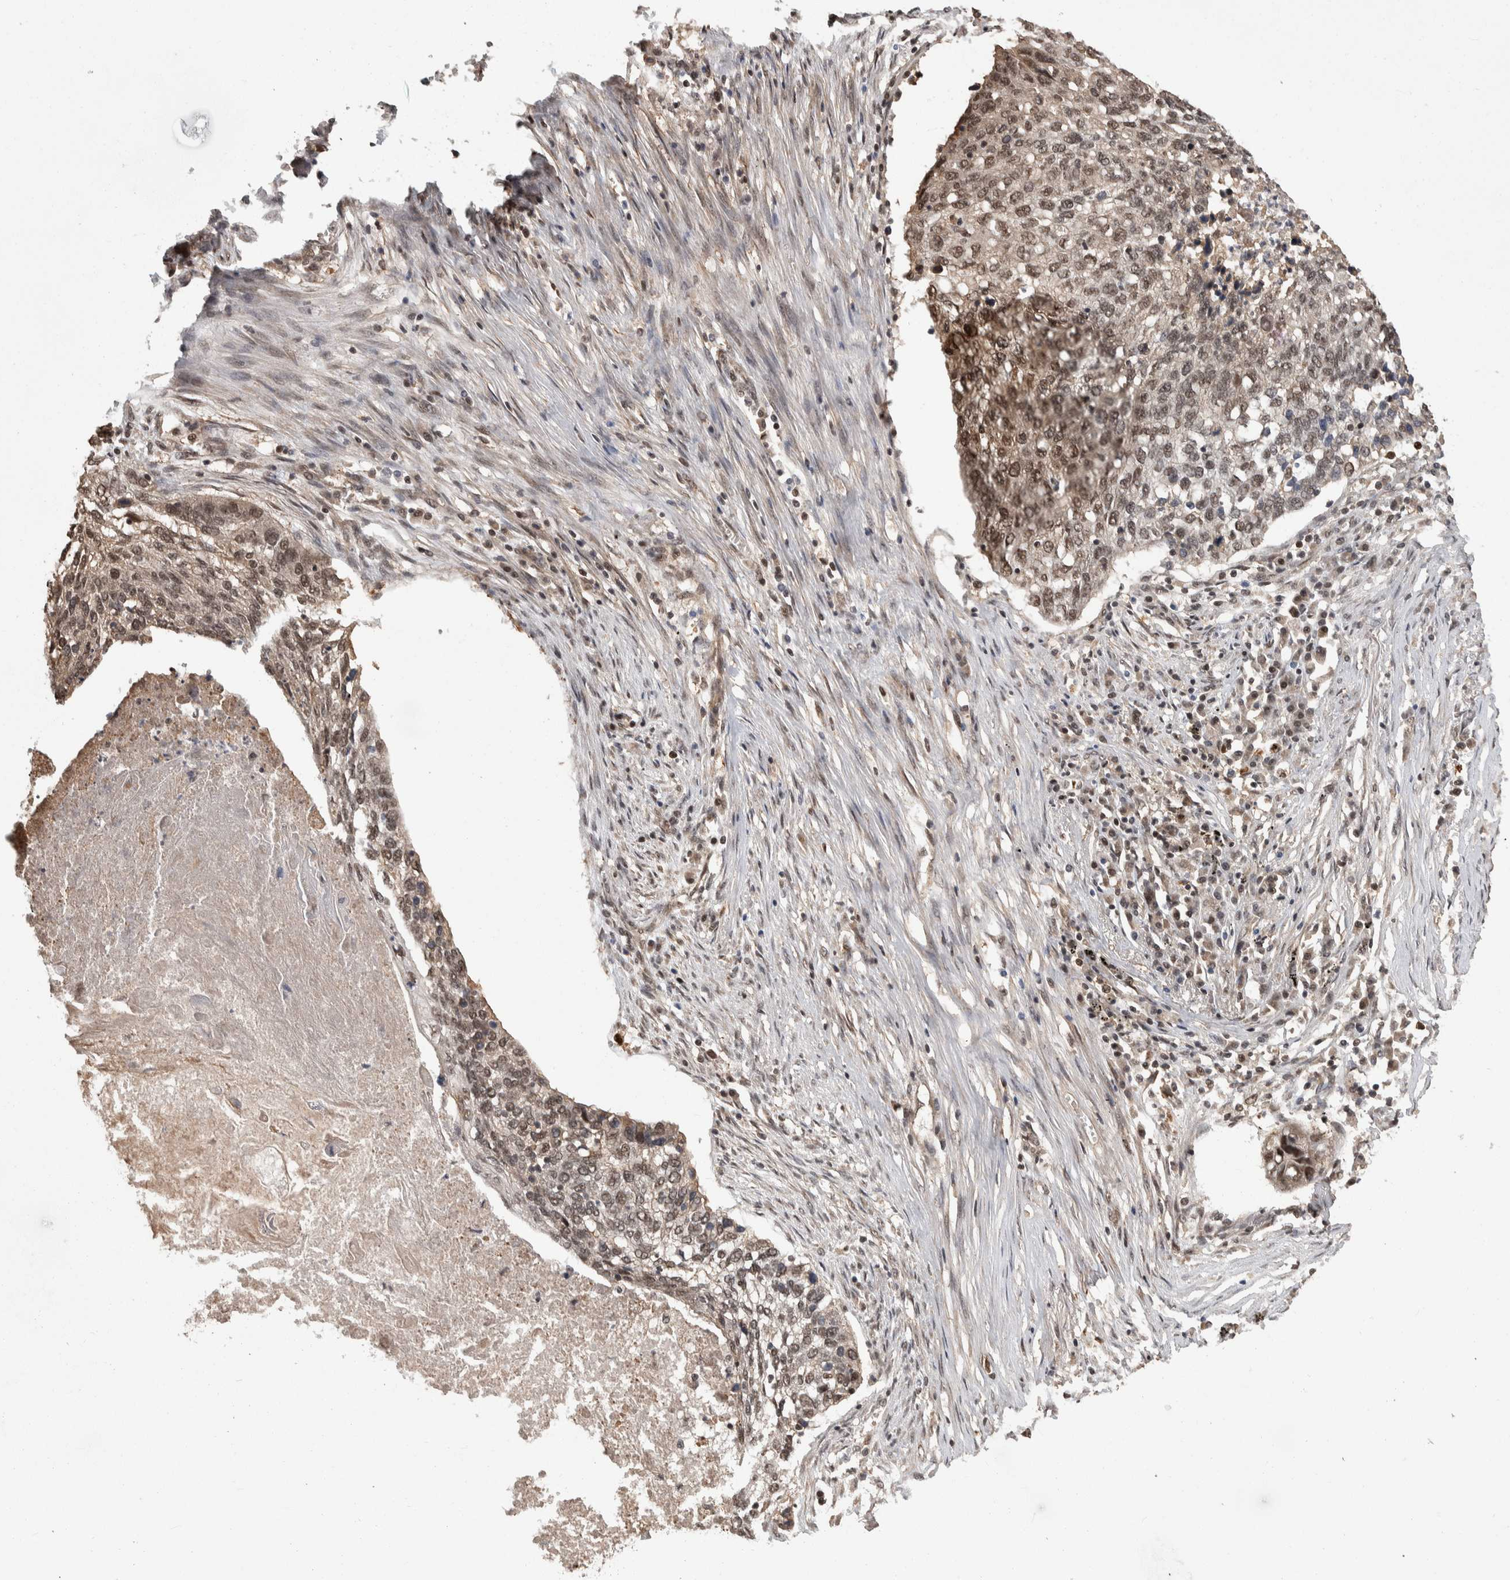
{"staining": {"intensity": "moderate", "quantity": ">75%", "location": "nuclear"}, "tissue": "lung cancer", "cell_type": "Tumor cells", "image_type": "cancer", "snomed": [{"axis": "morphology", "description": "Squamous cell carcinoma, NOS"}, {"axis": "topography", "description": "Lung"}], "caption": "An image of human lung cancer stained for a protein displays moderate nuclear brown staining in tumor cells. The protein is stained brown, and the nuclei are stained in blue (DAB IHC with brightfield microscopy, high magnification).", "gene": "ZNF592", "patient": {"sex": "female", "age": 63}}